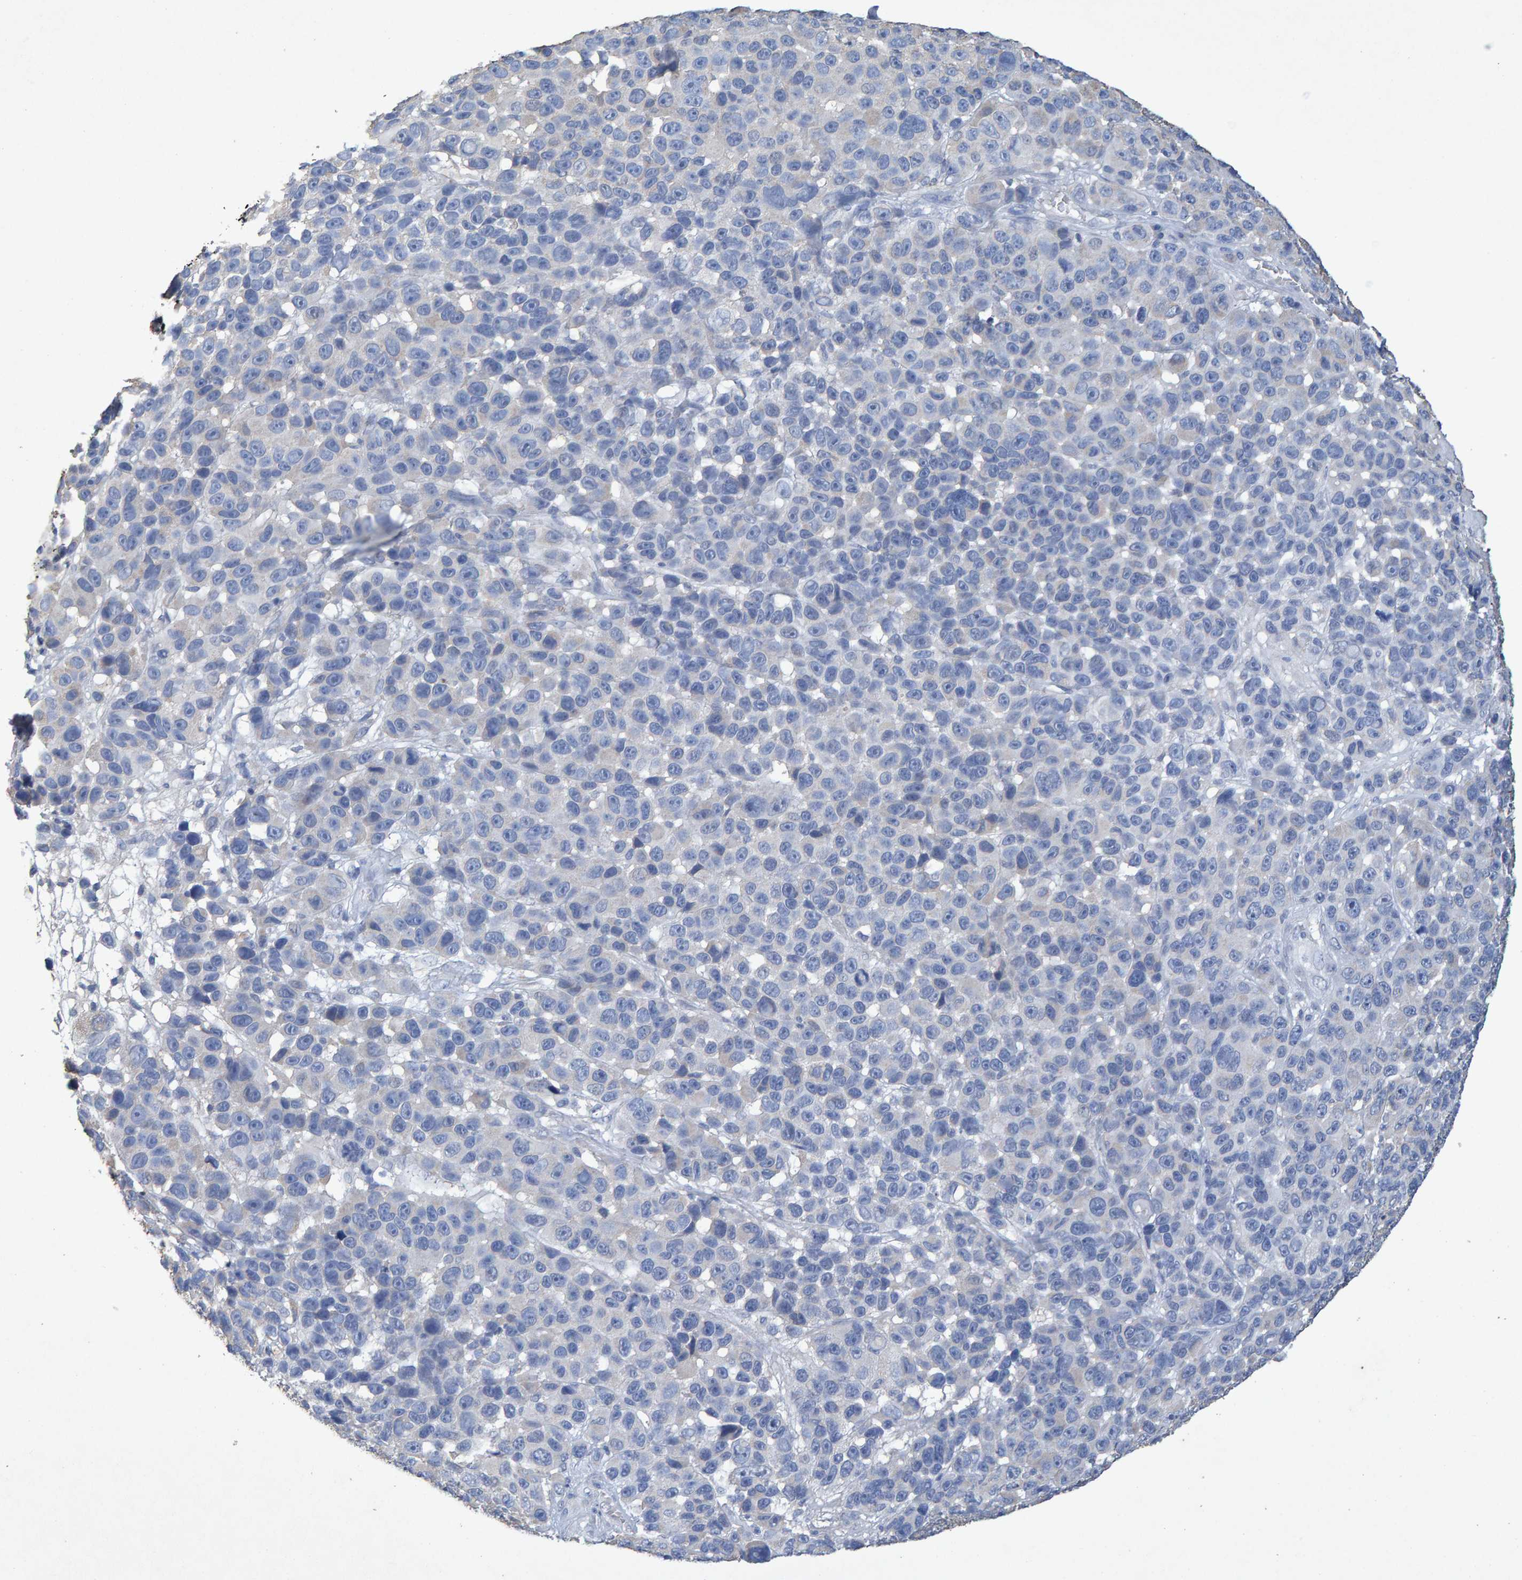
{"staining": {"intensity": "negative", "quantity": "none", "location": "none"}, "tissue": "melanoma", "cell_type": "Tumor cells", "image_type": "cancer", "snomed": [{"axis": "morphology", "description": "Malignant melanoma, NOS"}, {"axis": "topography", "description": "Skin"}], "caption": "Immunohistochemical staining of melanoma exhibits no significant expression in tumor cells.", "gene": "CTH", "patient": {"sex": "male", "age": 53}}